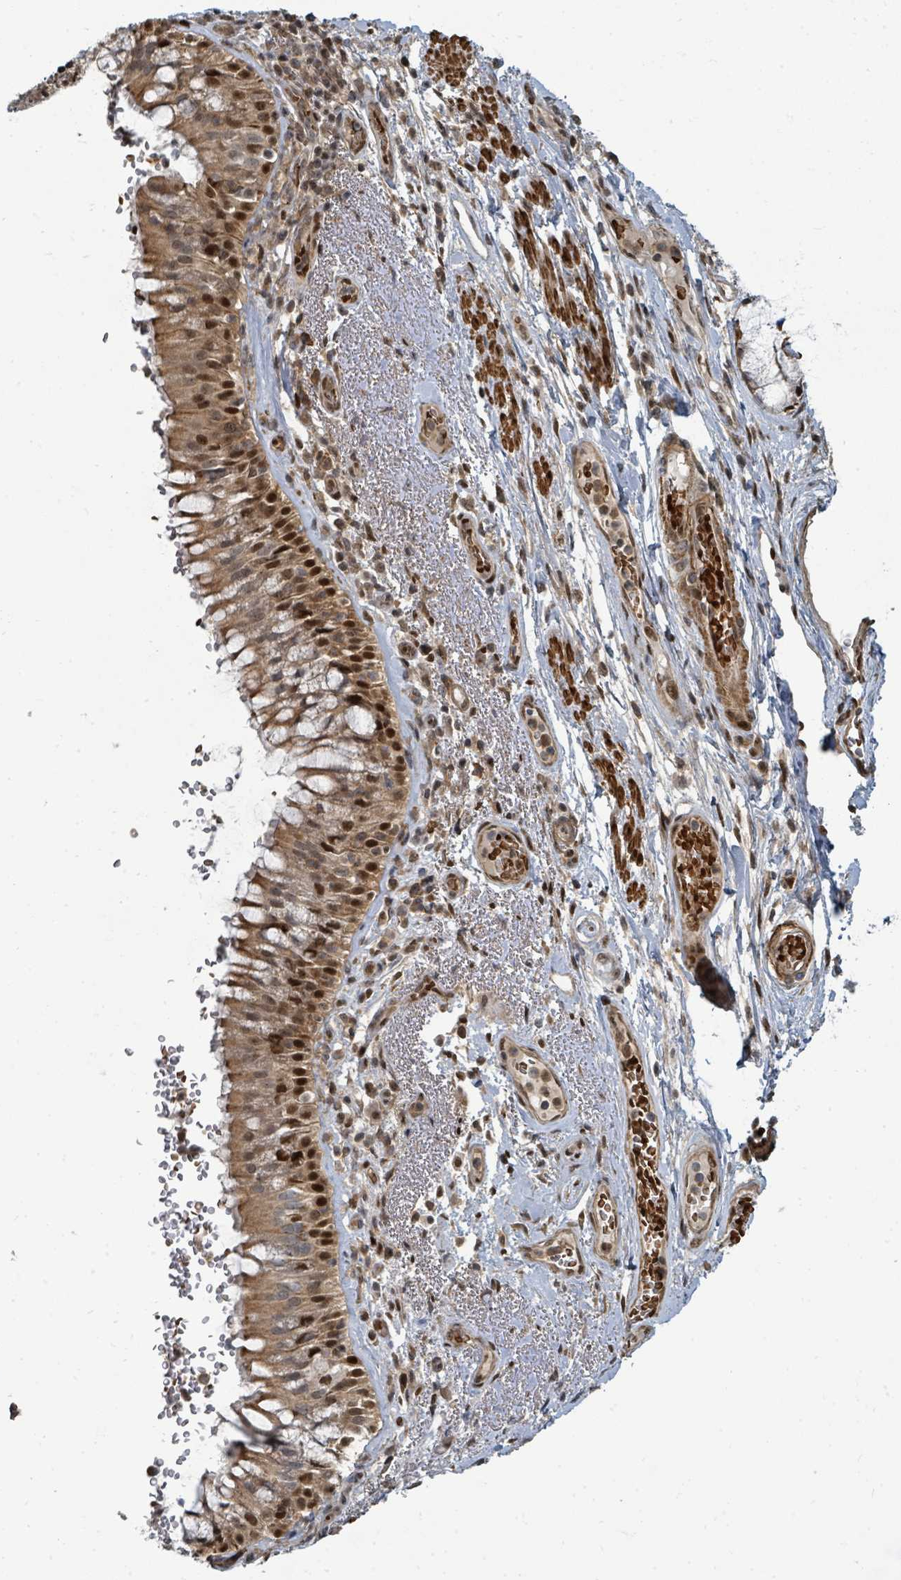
{"staining": {"intensity": "strong", "quantity": ">75%", "location": "cytoplasmic/membranous,nuclear"}, "tissue": "bronchus", "cell_type": "Respiratory epithelial cells", "image_type": "normal", "snomed": [{"axis": "morphology", "description": "Normal tissue, NOS"}, {"axis": "topography", "description": "Cartilage tissue"}, {"axis": "topography", "description": "Bronchus"}], "caption": "This is a photomicrograph of immunohistochemistry staining of normal bronchus, which shows strong staining in the cytoplasmic/membranous,nuclear of respiratory epithelial cells.", "gene": "TRDMT1", "patient": {"sex": "male", "age": 63}}